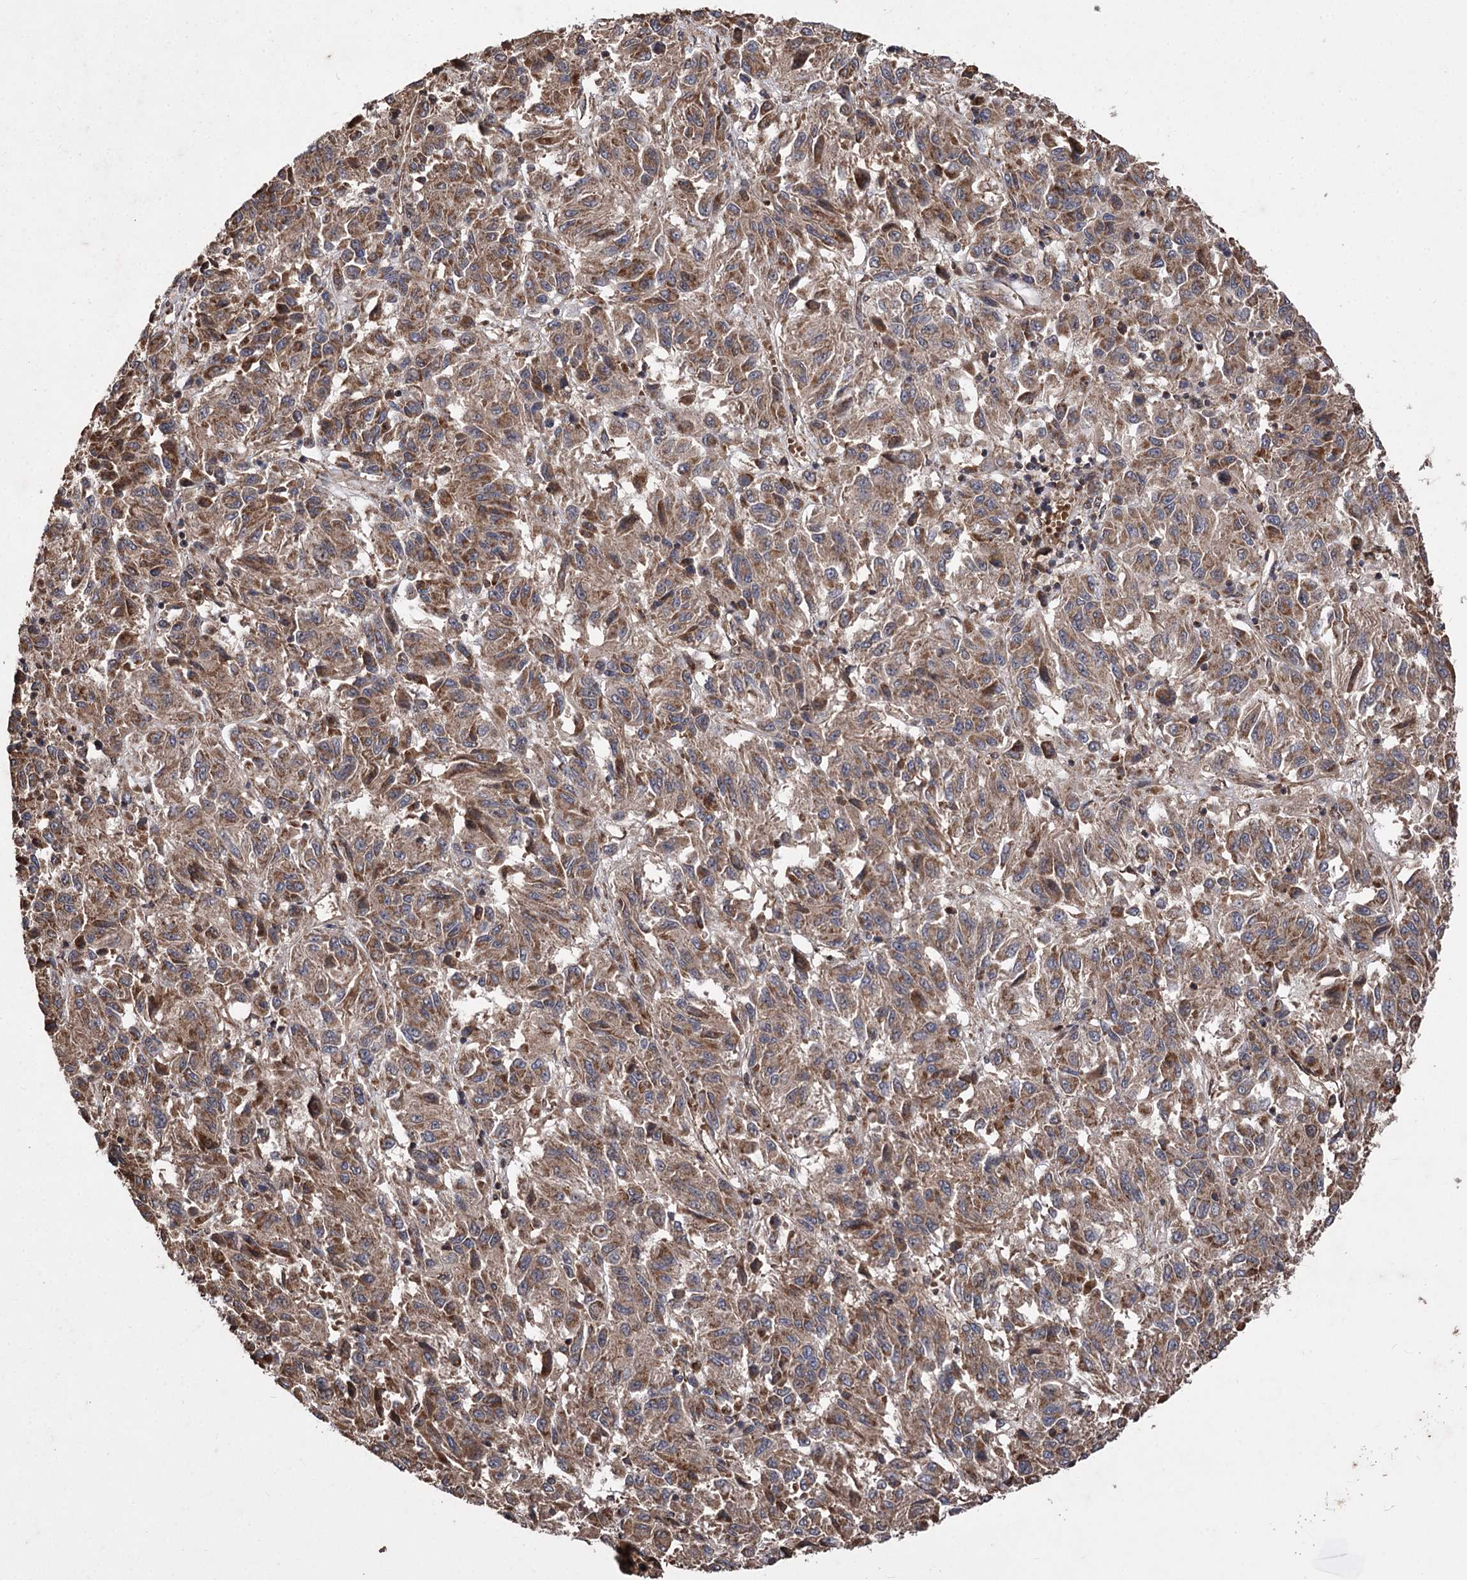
{"staining": {"intensity": "moderate", "quantity": ">75%", "location": "cytoplasmic/membranous"}, "tissue": "melanoma", "cell_type": "Tumor cells", "image_type": "cancer", "snomed": [{"axis": "morphology", "description": "Malignant melanoma, Metastatic site"}, {"axis": "topography", "description": "Lung"}], "caption": "Melanoma was stained to show a protein in brown. There is medium levels of moderate cytoplasmic/membranous staining in about >75% of tumor cells.", "gene": "RASSF3", "patient": {"sex": "male", "age": 64}}